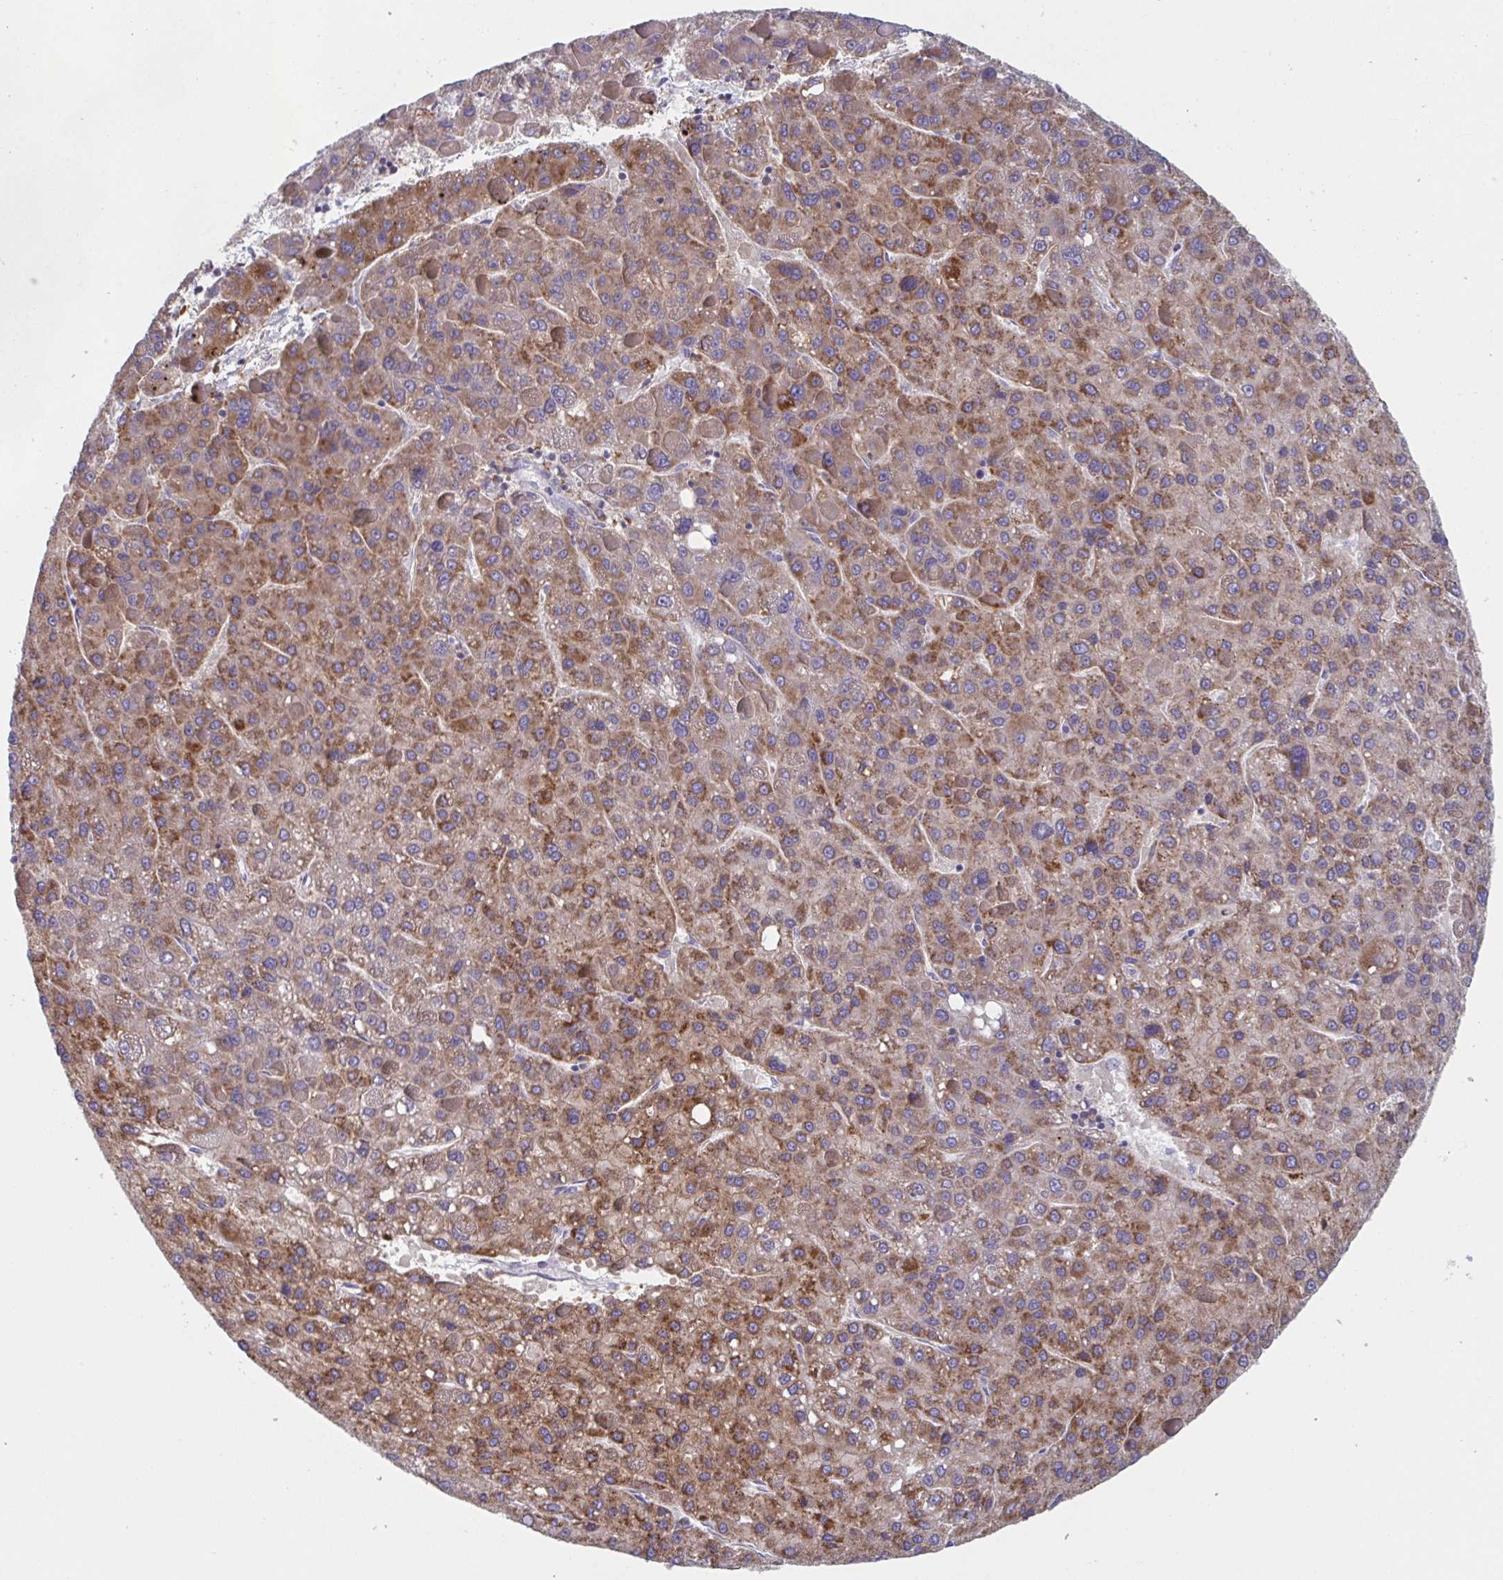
{"staining": {"intensity": "moderate", "quantity": ">75%", "location": "cytoplasmic/membranous"}, "tissue": "liver cancer", "cell_type": "Tumor cells", "image_type": "cancer", "snomed": [{"axis": "morphology", "description": "Carcinoma, Hepatocellular, NOS"}, {"axis": "topography", "description": "Liver"}], "caption": "Immunohistochemical staining of liver cancer demonstrates medium levels of moderate cytoplasmic/membranous protein positivity in about >75% of tumor cells. Ihc stains the protein in brown and the nuclei are stained blue.", "gene": "NIPSNAP1", "patient": {"sex": "female", "age": 82}}